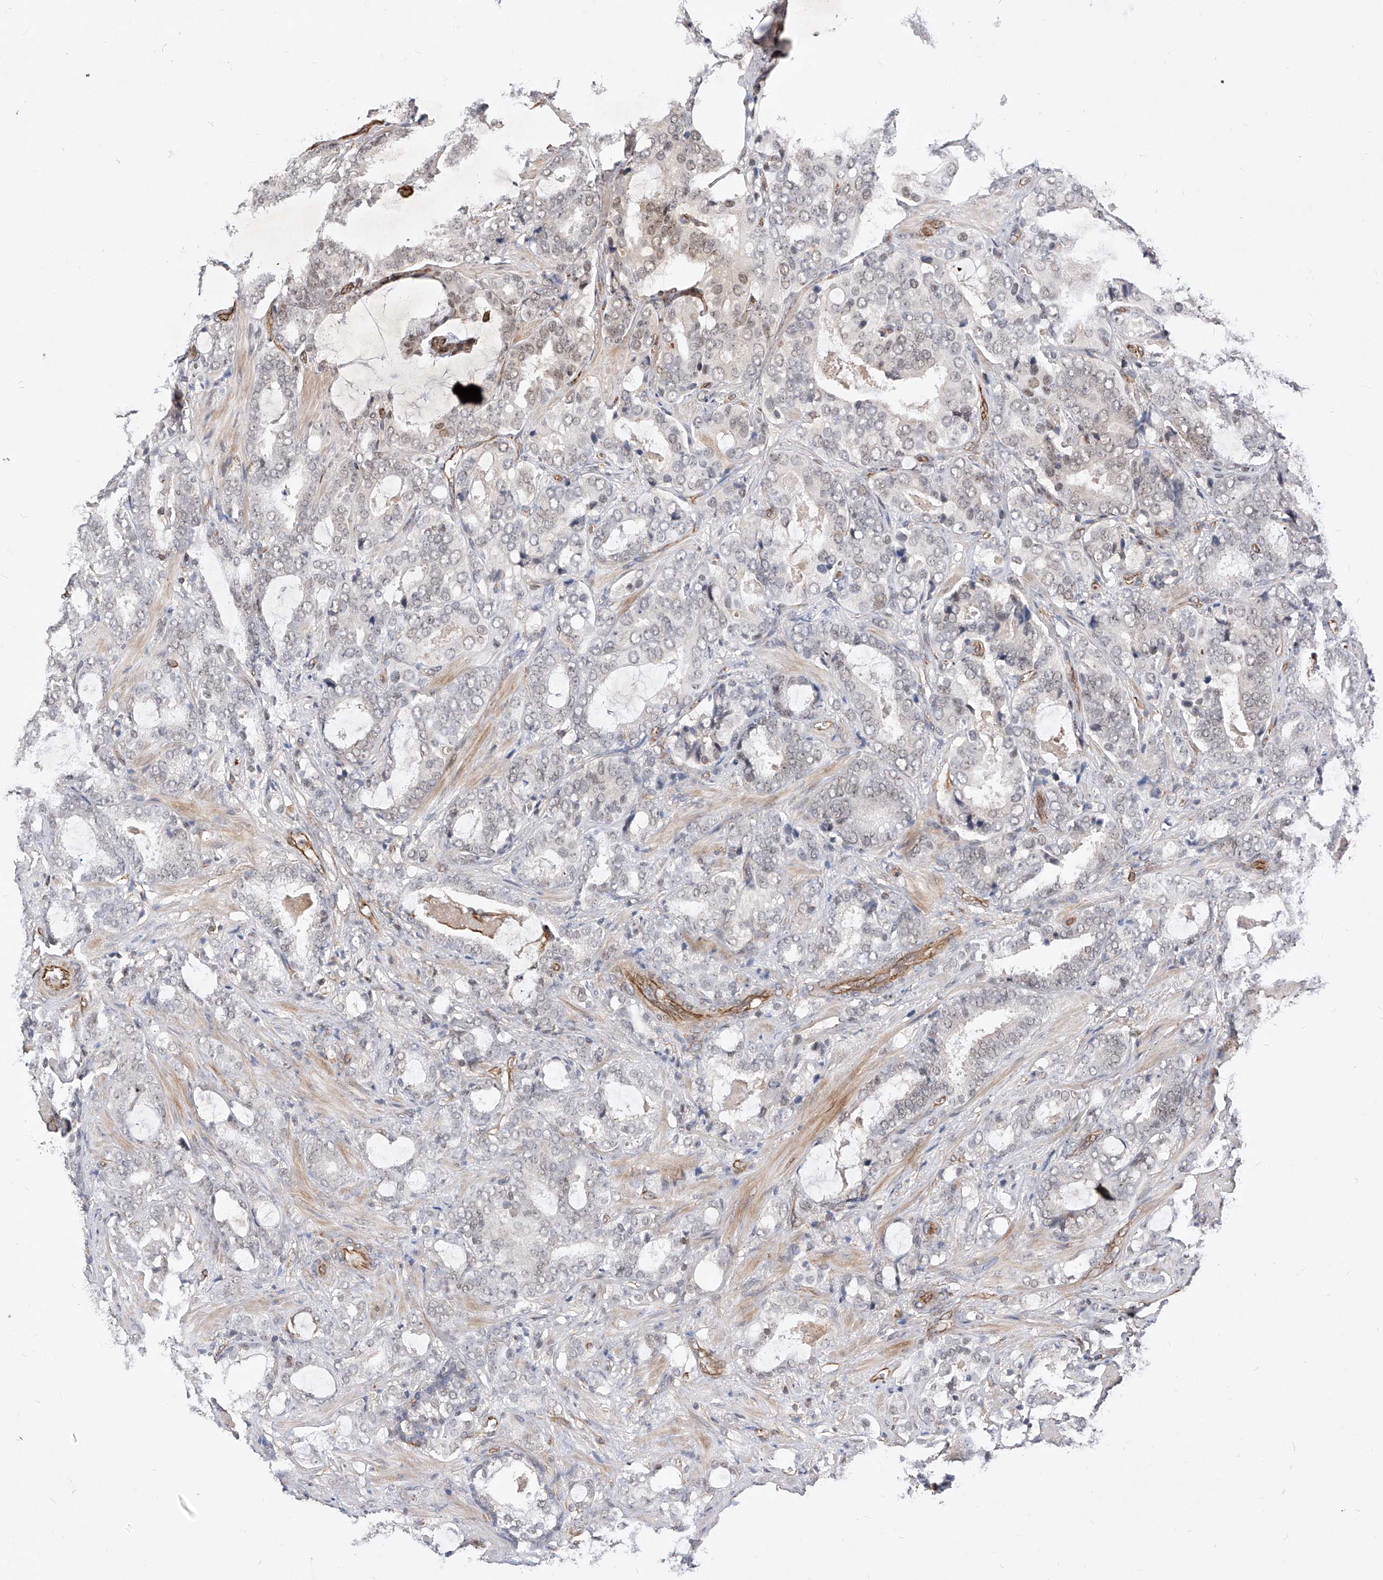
{"staining": {"intensity": "weak", "quantity": "<25%", "location": "nuclear"}, "tissue": "prostate cancer", "cell_type": "Tumor cells", "image_type": "cancer", "snomed": [{"axis": "morphology", "description": "Adenocarcinoma, High grade"}, {"axis": "topography", "description": "Prostate and seminal vesicle, NOS"}], "caption": "Micrograph shows no significant protein staining in tumor cells of prostate cancer.", "gene": "AMD1", "patient": {"sex": "male", "age": 67}}